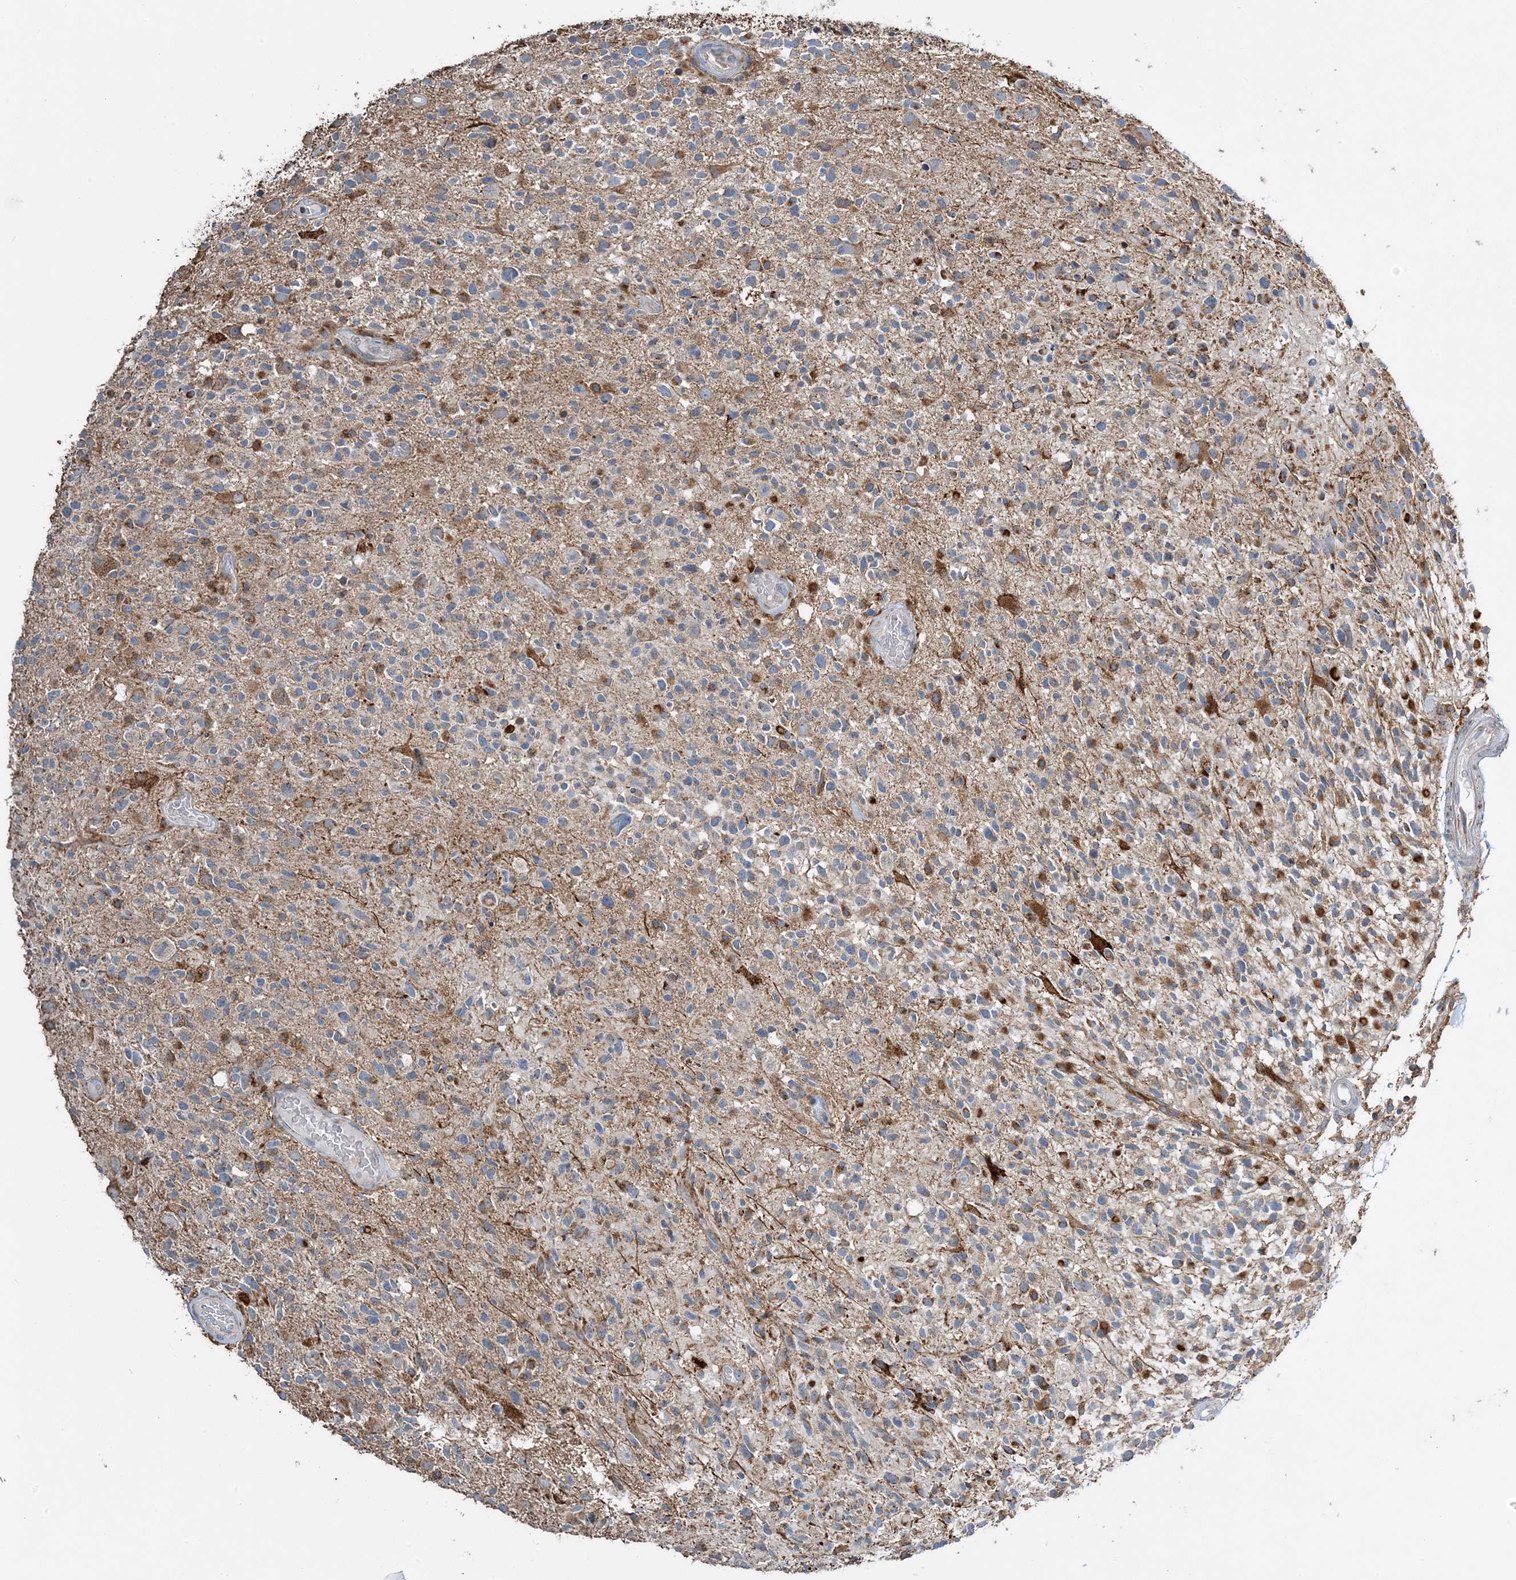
{"staining": {"intensity": "moderate", "quantity": "<25%", "location": "cytoplasmic/membranous"}, "tissue": "glioma", "cell_type": "Tumor cells", "image_type": "cancer", "snomed": [{"axis": "morphology", "description": "Glioma, malignant, High grade"}, {"axis": "morphology", "description": "Glioblastoma, NOS"}, {"axis": "topography", "description": "Brain"}], "caption": "High-magnification brightfield microscopy of glioma stained with DAB (brown) and counterstained with hematoxylin (blue). tumor cells exhibit moderate cytoplasmic/membranous positivity is appreciated in approximately<25% of cells. (Brightfield microscopy of DAB IHC at high magnification).", "gene": "TMLHE", "patient": {"sex": "male", "age": 60}}